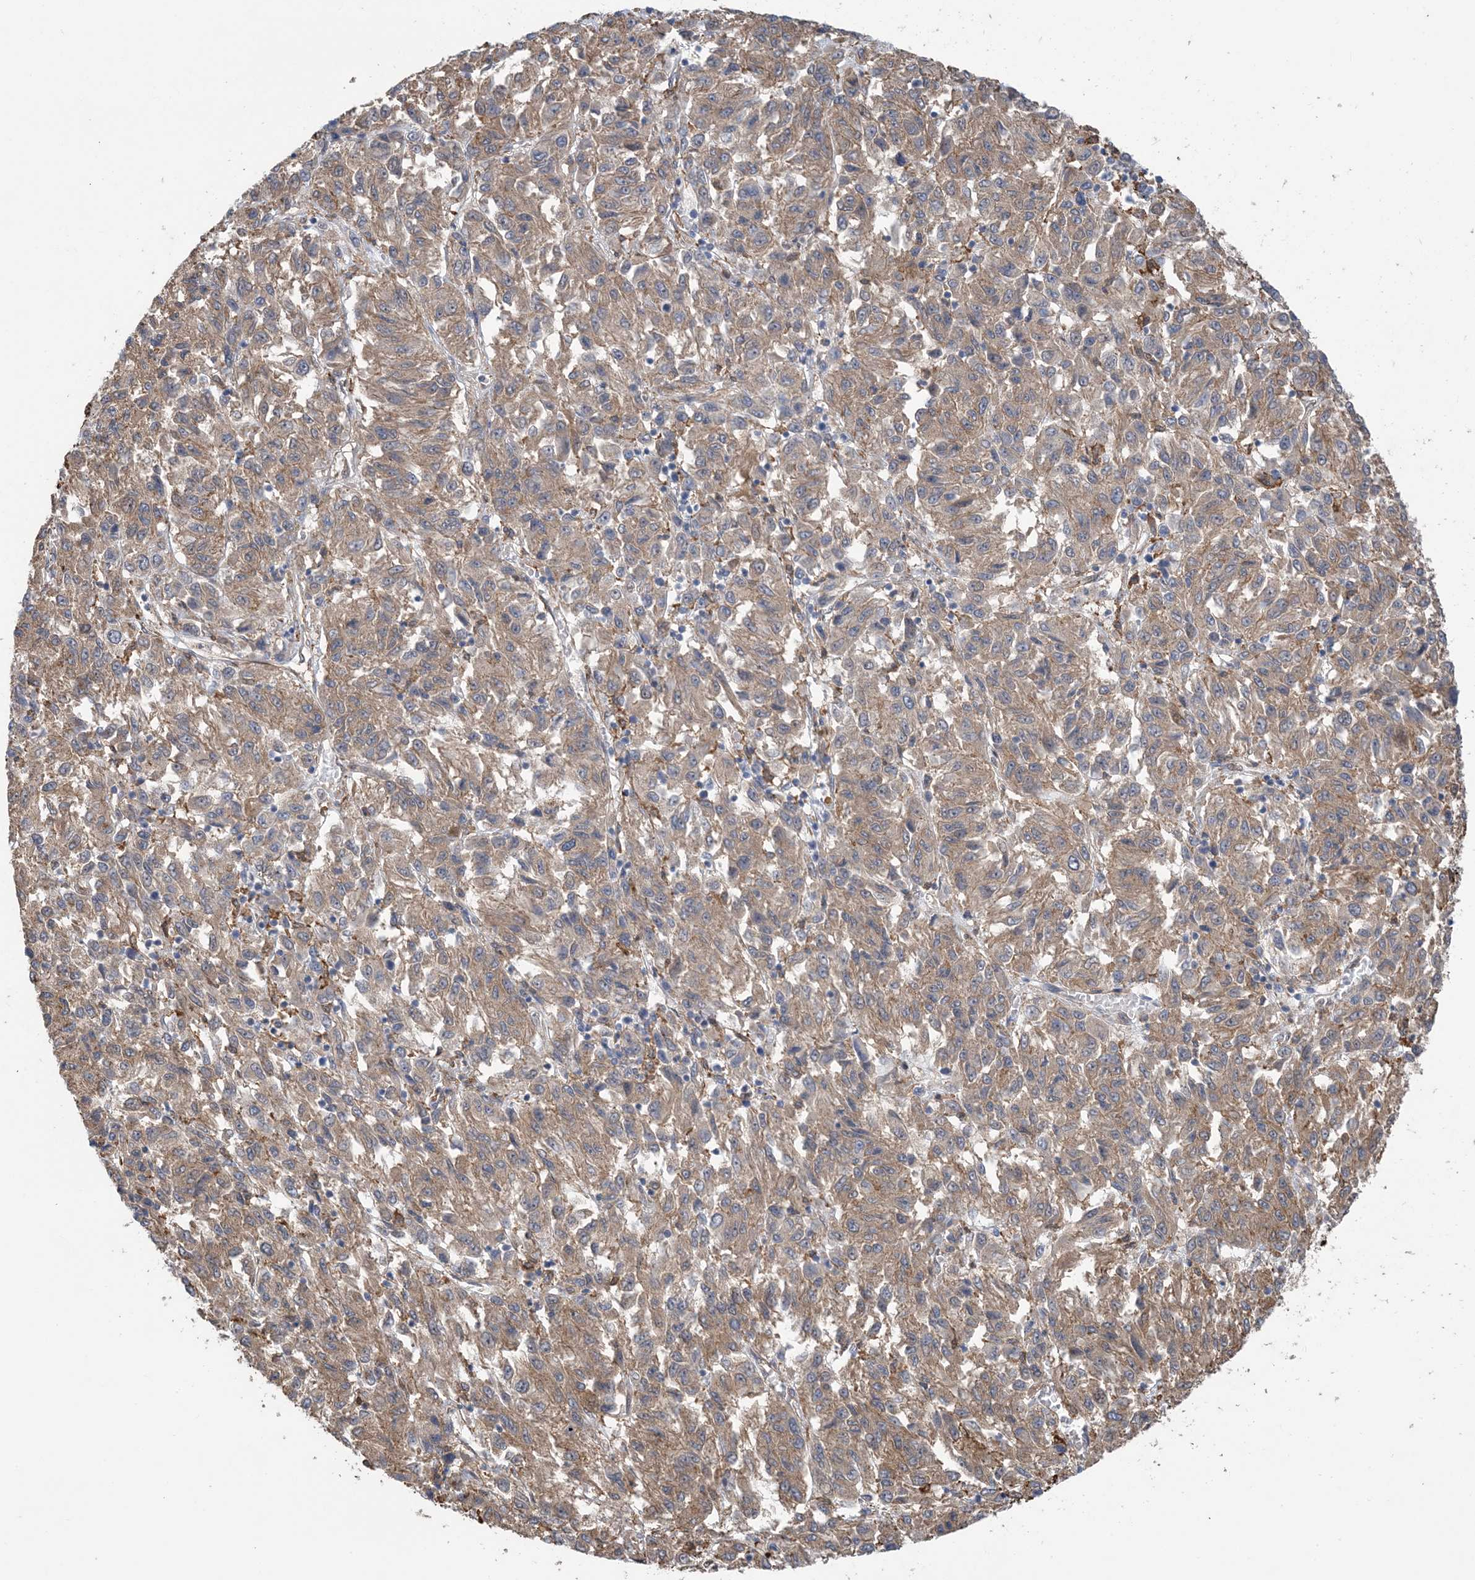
{"staining": {"intensity": "weak", "quantity": ">75%", "location": "cytoplasmic/membranous"}, "tissue": "melanoma", "cell_type": "Tumor cells", "image_type": "cancer", "snomed": [{"axis": "morphology", "description": "Malignant melanoma, Metastatic site"}, {"axis": "topography", "description": "Lung"}], "caption": "Immunohistochemical staining of melanoma exhibits low levels of weak cytoplasmic/membranous protein expression in approximately >75% of tumor cells.", "gene": "HS1BP3", "patient": {"sex": "male", "age": 64}}